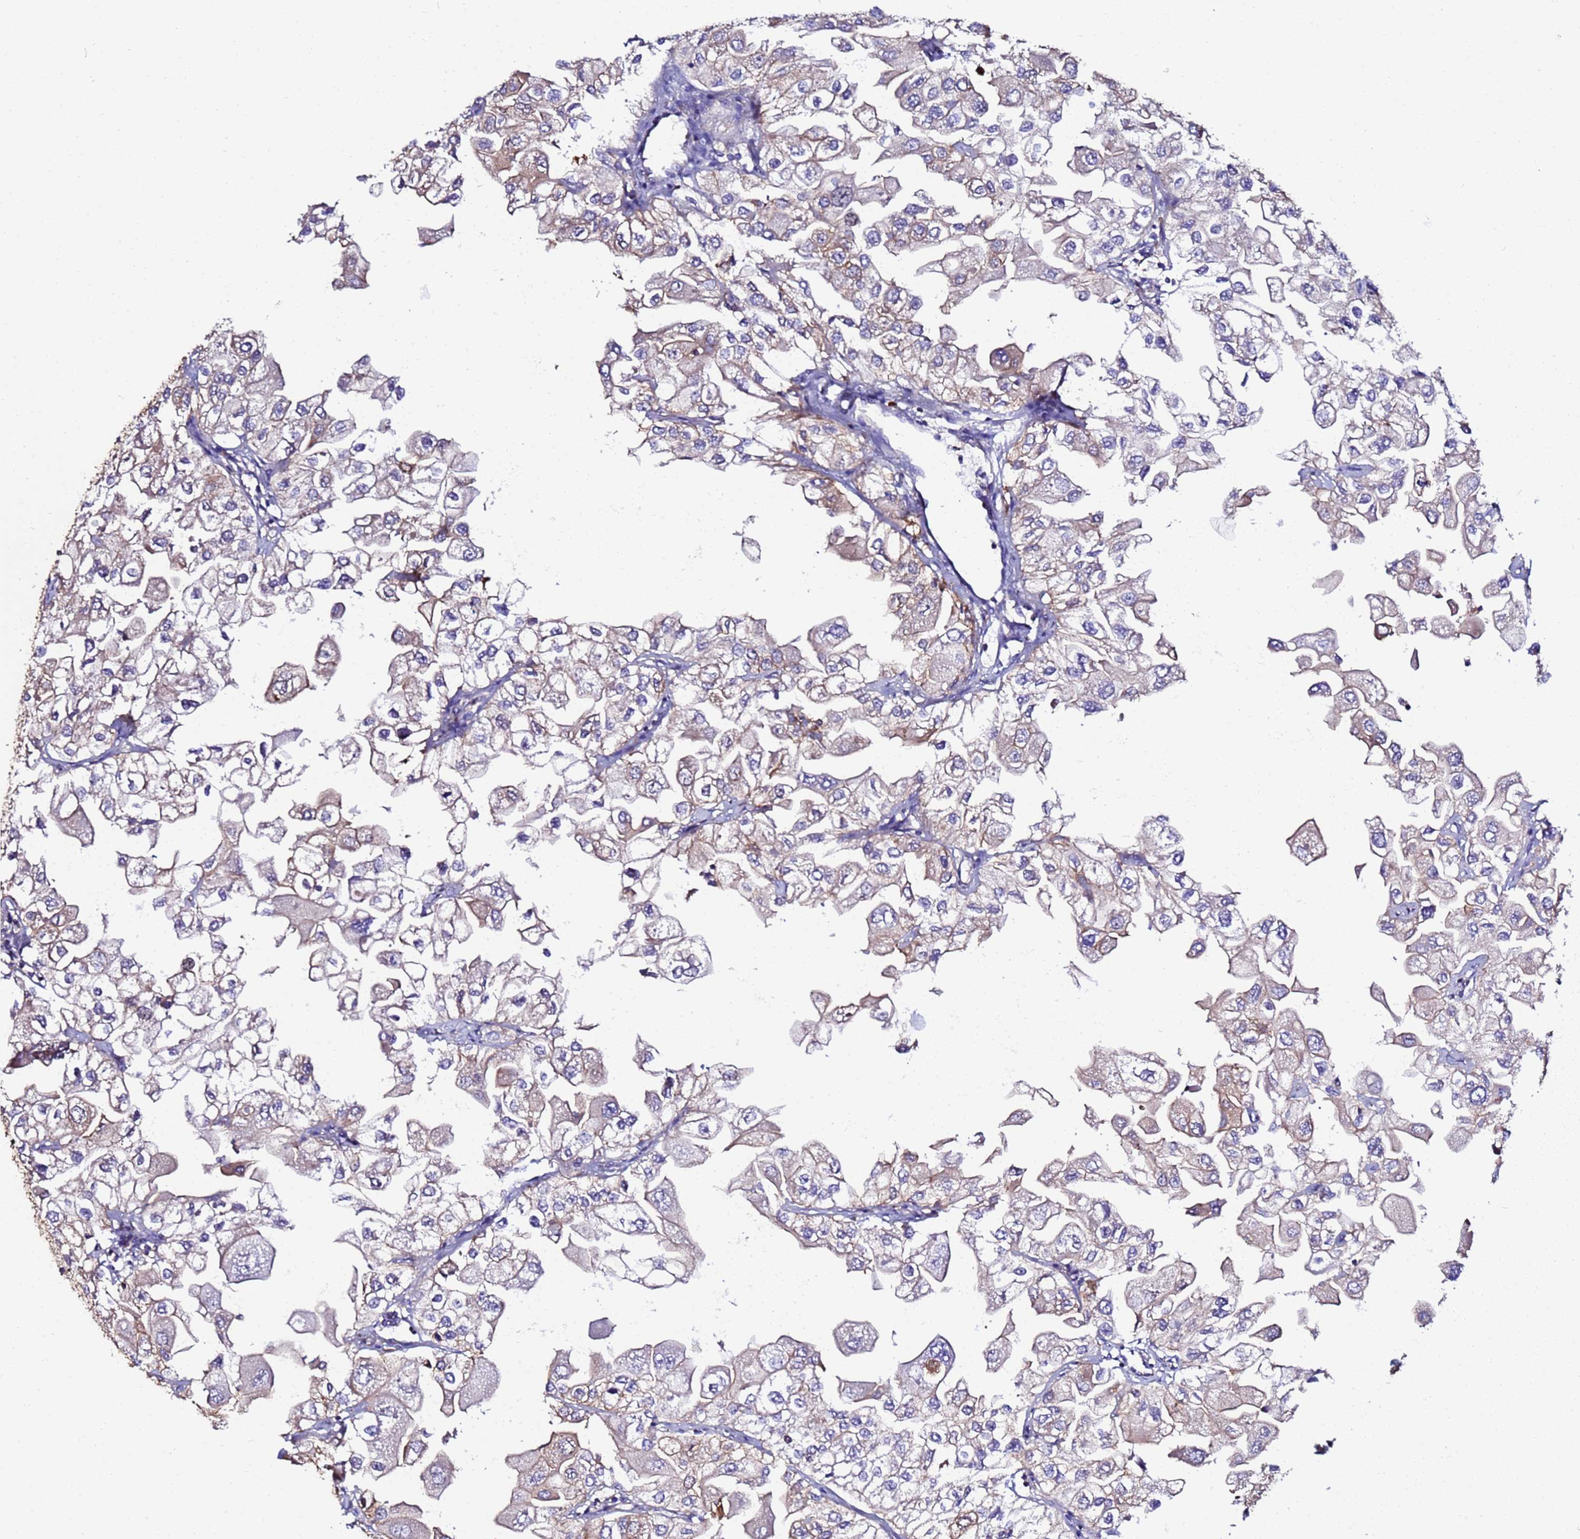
{"staining": {"intensity": "moderate", "quantity": "<25%", "location": "cytoplasmic/membranous"}, "tissue": "urothelial cancer", "cell_type": "Tumor cells", "image_type": "cancer", "snomed": [{"axis": "morphology", "description": "Urothelial carcinoma, High grade"}, {"axis": "topography", "description": "Urinary bladder"}], "caption": "Immunohistochemistry of high-grade urothelial carcinoma reveals low levels of moderate cytoplasmic/membranous staining in approximately <25% of tumor cells.", "gene": "POTEE", "patient": {"sex": "male", "age": 64}}